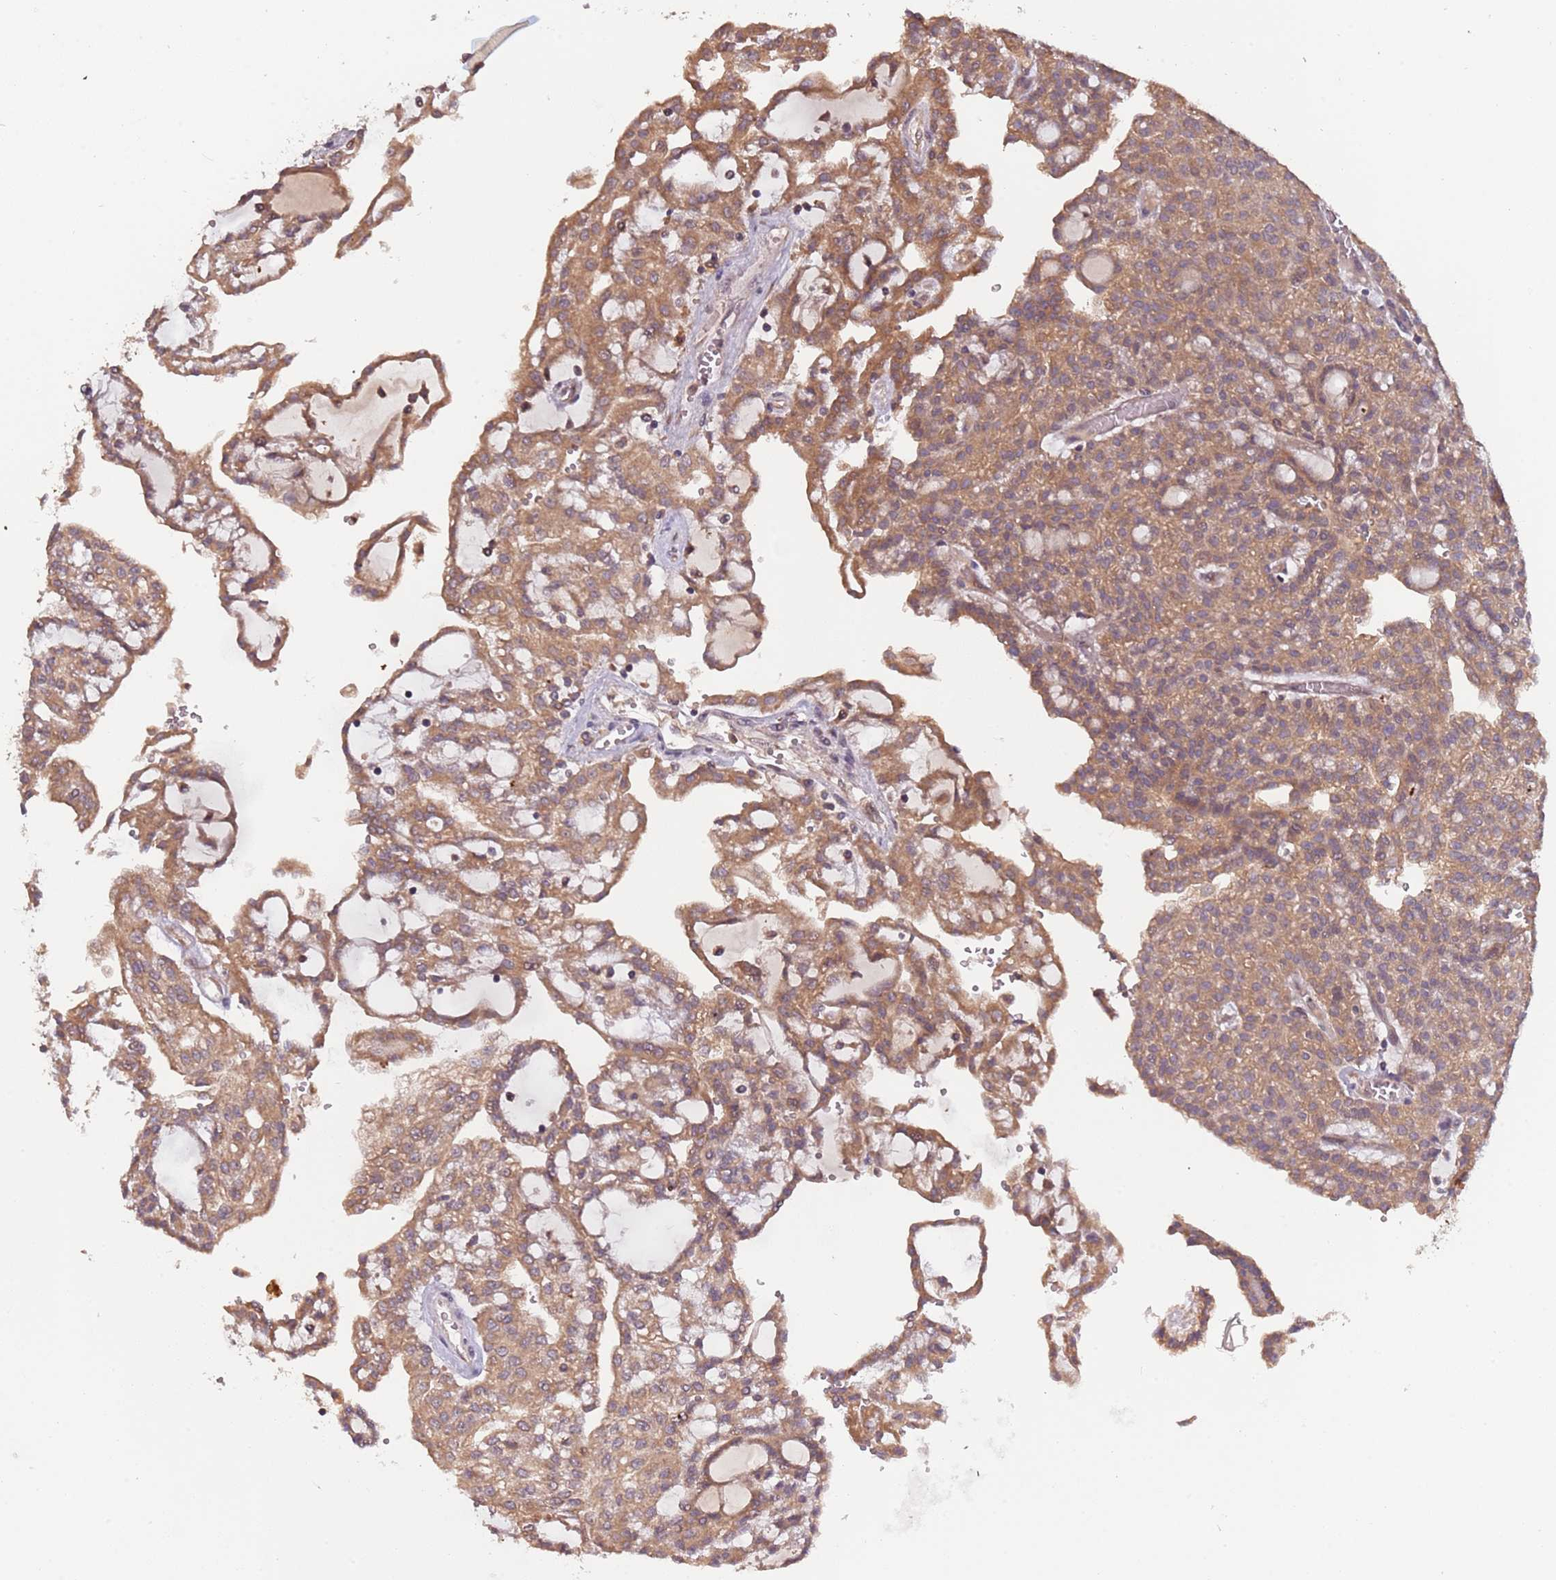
{"staining": {"intensity": "moderate", "quantity": ">75%", "location": "cytoplasmic/membranous"}, "tissue": "renal cancer", "cell_type": "Tumor cells", "image_type": "cancer", "snomed": [{"axis": "morphology", "description": "Adenocarcinoma, NOS"}, {"axis": "topography", "description": "Kidney"}], "caption": "Immunohistochemical staining of renal cancer (adenocarcinoma) exhibits medium levels of moderate cytoplasmic/membranous protein positivity in about >75% of tumor cells.", "gene": "USP32", "patient": {"sex": "male", "age": 63}}